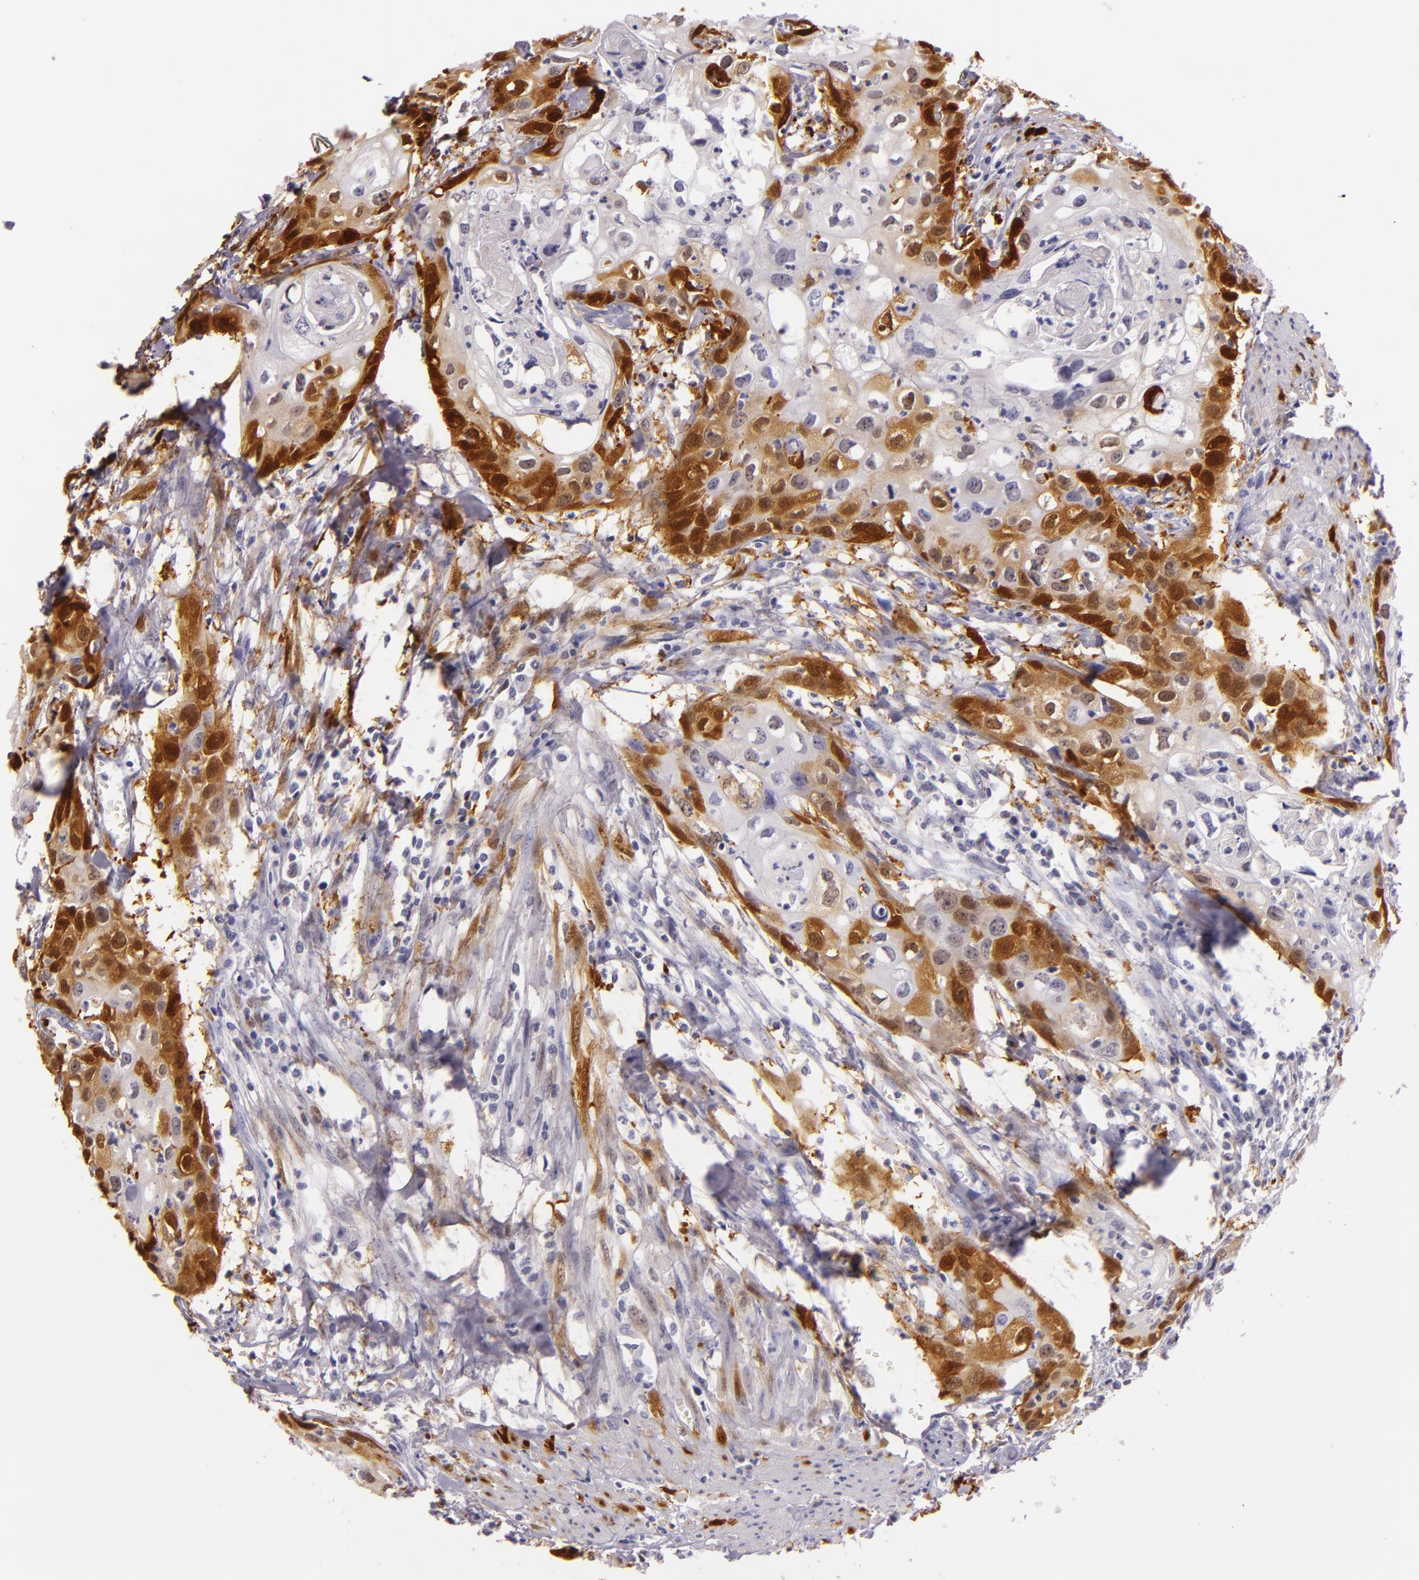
{"staining": {"intensity": "strong", "quantity": "25%-75%", "location": "cytoplasmic/membranous,nuclear"}, "tissue": "urothelial cancer", "cell_type": "Tumor cells", "image_type": "cancer", "snomed": [{"axis": "morphology", "description": "Urothelial carcinoma, High grade"}, {"axis": "topography", "description": "Urinary bladder"}], "caption": "The histopathology image shows a brown stain indicating the presence of a protein in the cytoplasmic/membranous and nuclear of tumor cells in high-grade urothelial carcinoma.", "gene": "MT1A", "patient": {"sex": "male", "age": 54}}